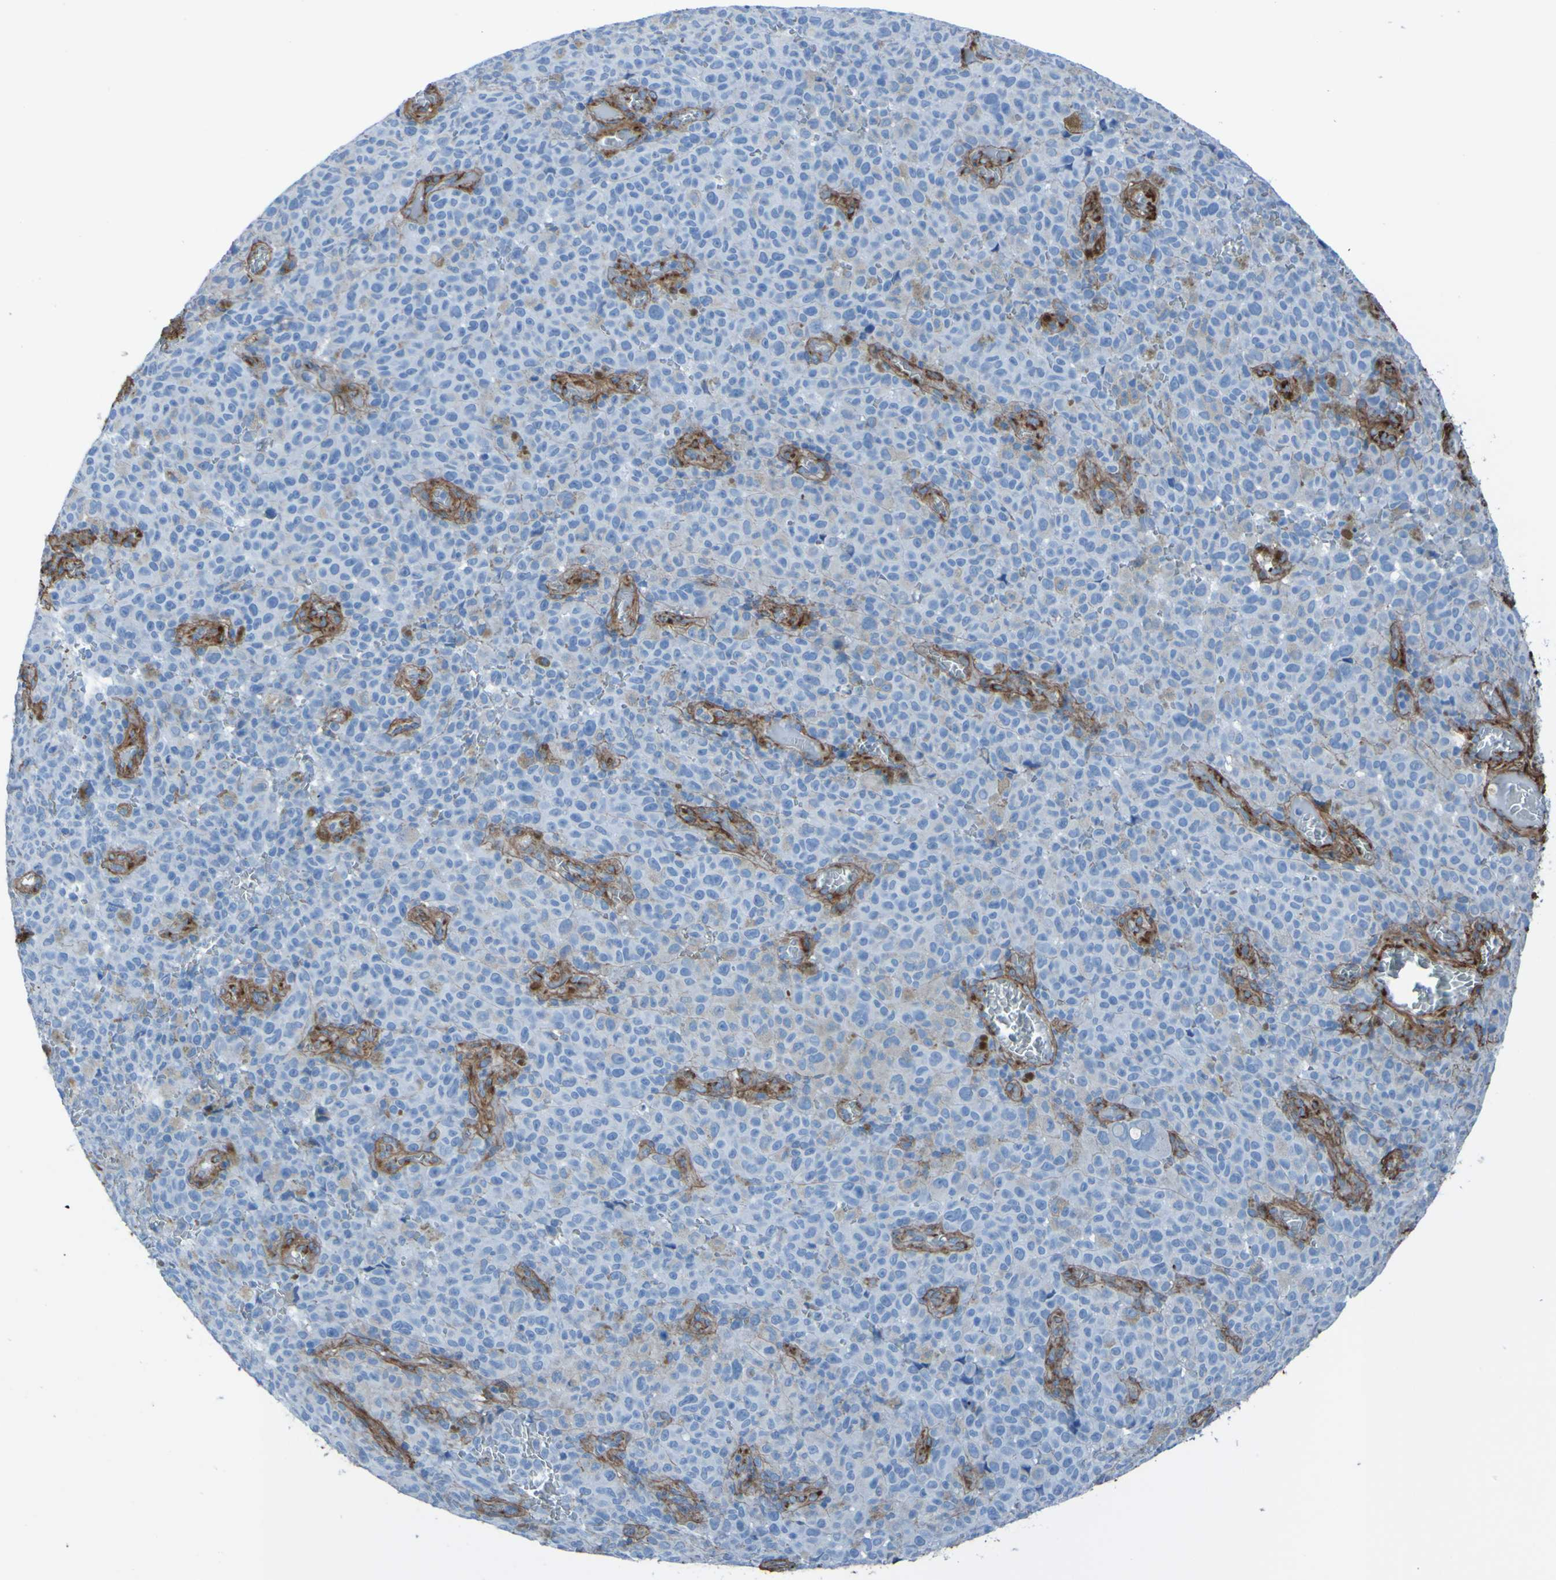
{"staining": {"intensity": "negative", "quantity": "none", "location": "none"}, "tissue": "melanoma", "cell_type": "Tumor cells", "image_type": "cancer", "snomed": [{"axis": "morphology", "description": "Malignant melanoma, NOS"}, {"axis": "topography", "description": "Skin"}], "caption": "An image of human malignant melanoma is negative for staining in tumor cells.", "gene": "COL4A2", "patient": {"sex": "female", "age": 82}}